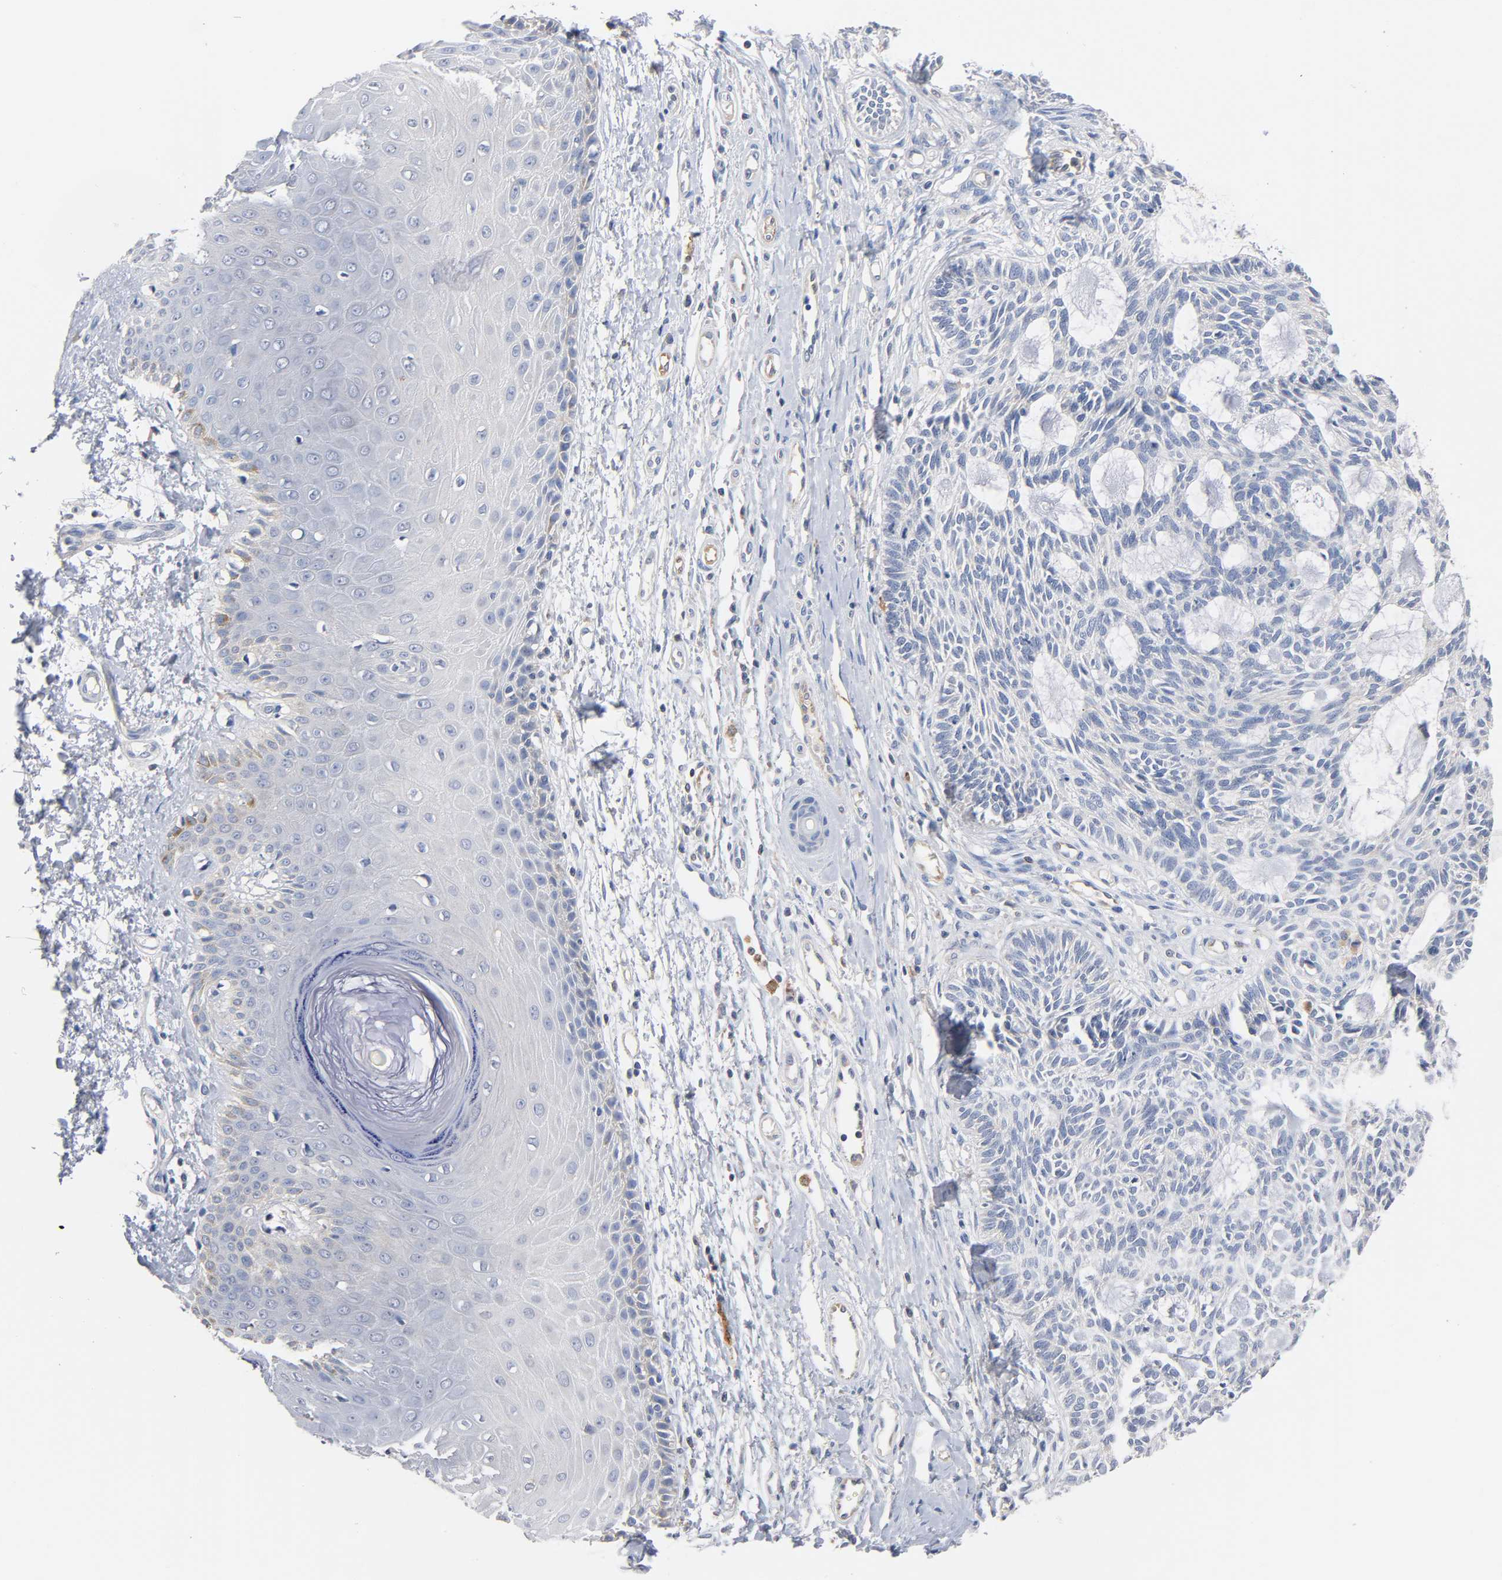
{"staining": {"intensity": "negative", "quantity": "none", "location": "none"}, "tissue": "skin cancer", "cell_type": "Tumor cells", "image_type": "cancer", "snomed": [{"axis": "morphology", "description": "Basal cell carcinoma"}, {"axis": "topography", "description": "Skin"}], "caption": "Immunohistochemistry of human skin basal cell carcinoma exhibits no staining in tumor cells.", "gene": "MALT1", "patient": {"sex": "male", "age": 67}}